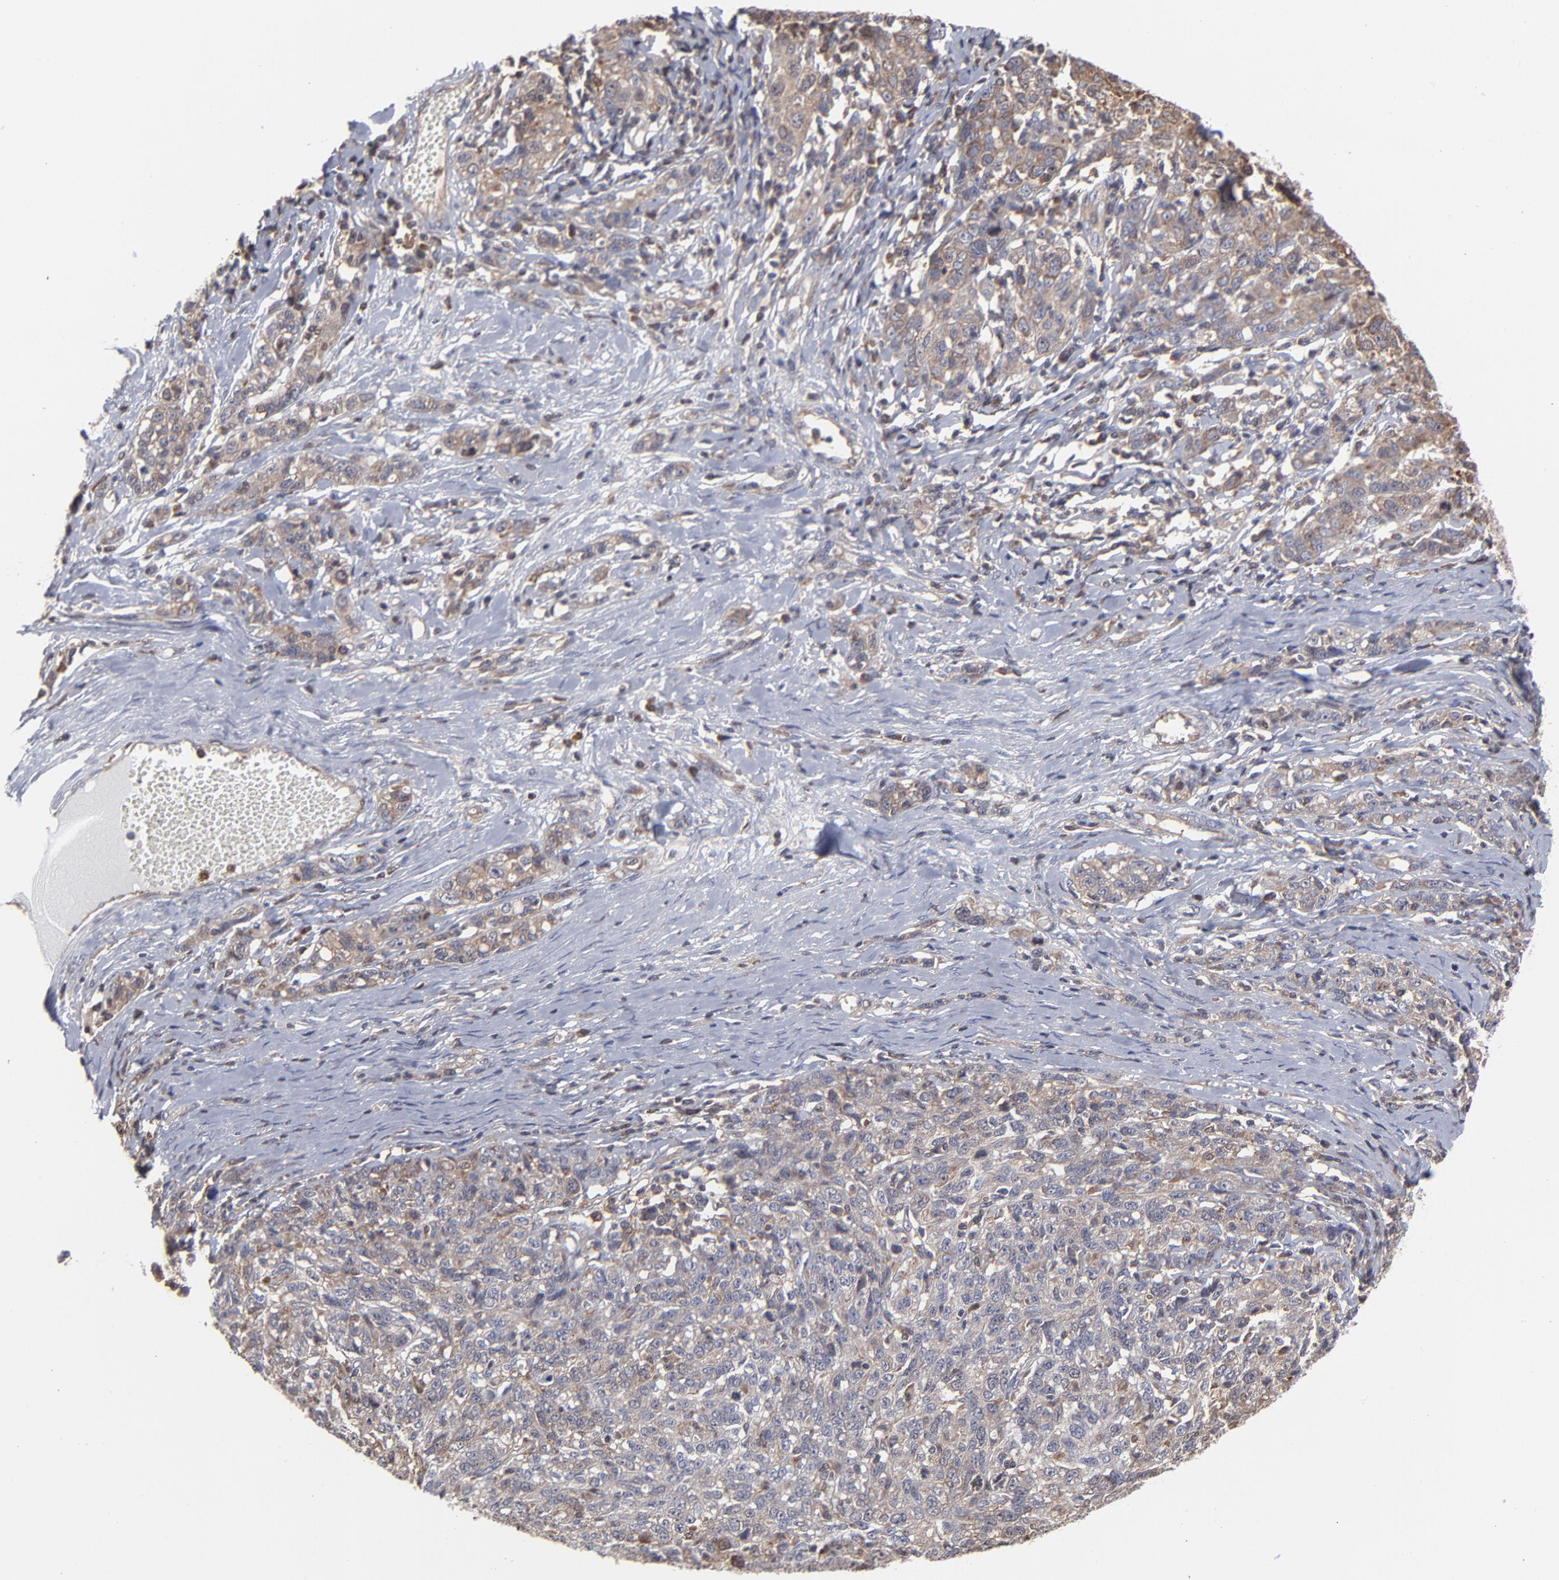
{"staining": {"intensity": "moderate", "quantity": ">75%", "location": "cytoplasmic/membranous"}, "tissue": "ovarian cancer", "cell_type": "Tumor cells", "image_type": "cancer", "snomed": [{"axis": "morphology", "description": "Cystadenocarcinoma, serous, NOS"}, {"axis": "topography", "description": "Ovary"}], "caption": "Serous cystadenocarcinoma (ovarian) stained with a protein marker displays moderate staining in tumor cells.", "gene": "MAP2K1", "patient": {"sex": "female", "age": 71}}